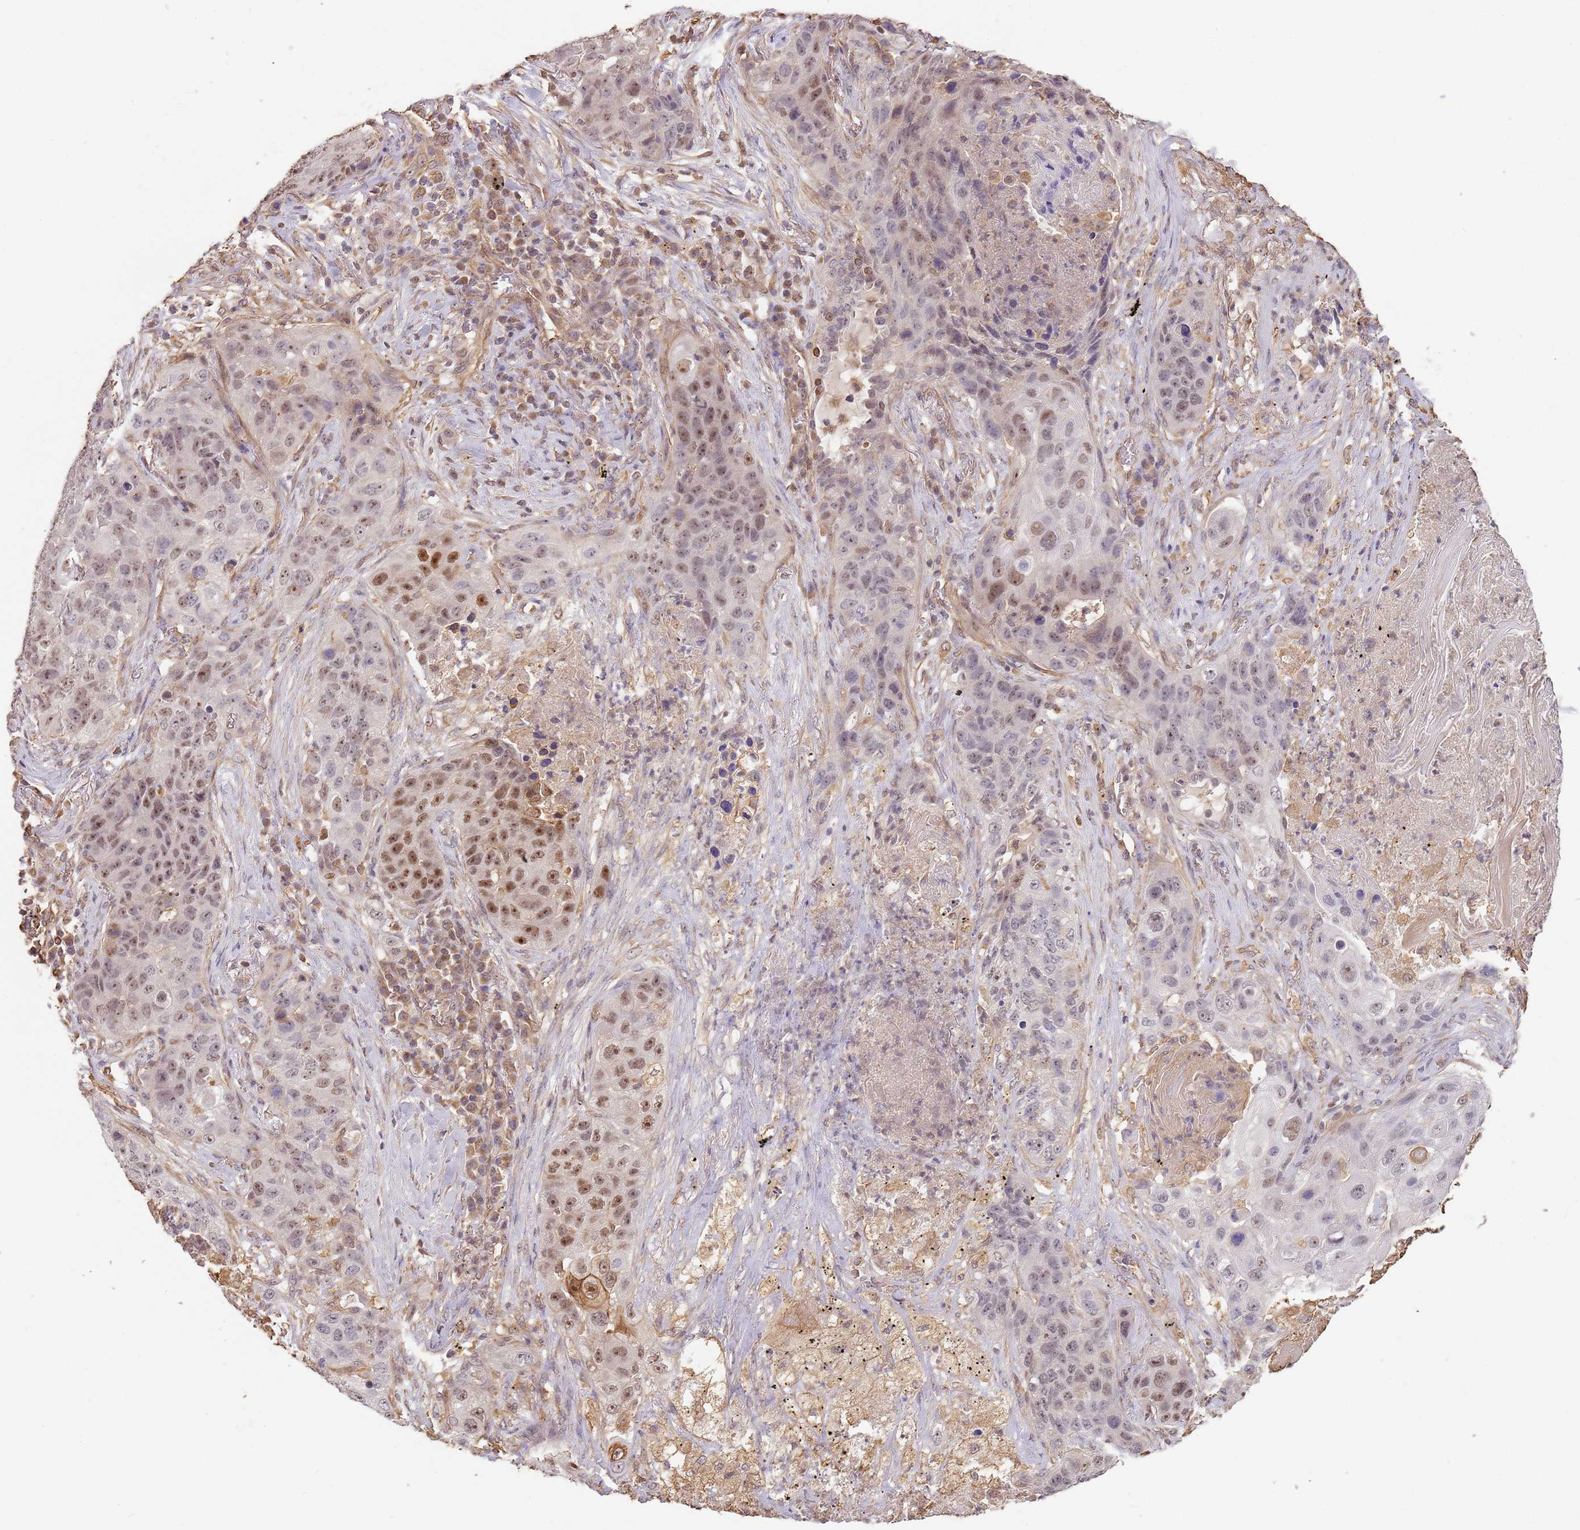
{"staining": {"intensity": "moderate", "quantity": "<25%", "location": "cytoplasmic/membranous,nuclear"}, "tissue": "lung cancer", "cell_type": "Tumor cells", "image_type": "cancer", "snomed": [{"axis": "morphology", "description": "Squamous cell carcinoma, NOS"}, {"axis": "topography", "description": "Lung"}], "caption": "Tumor cells display low levels of moderate cytoplasmic/membranous and nuclear positivity in approximately <25% of cells in lung cancer. The staining is performed using DAB (3,3'-diaminobenzidine) brown chromogen to label protein expression. The nuclei are counter-stained blue using hematoxylin.", "gene": "SURF2", "patient": {"sex": "female", "age": 63}}